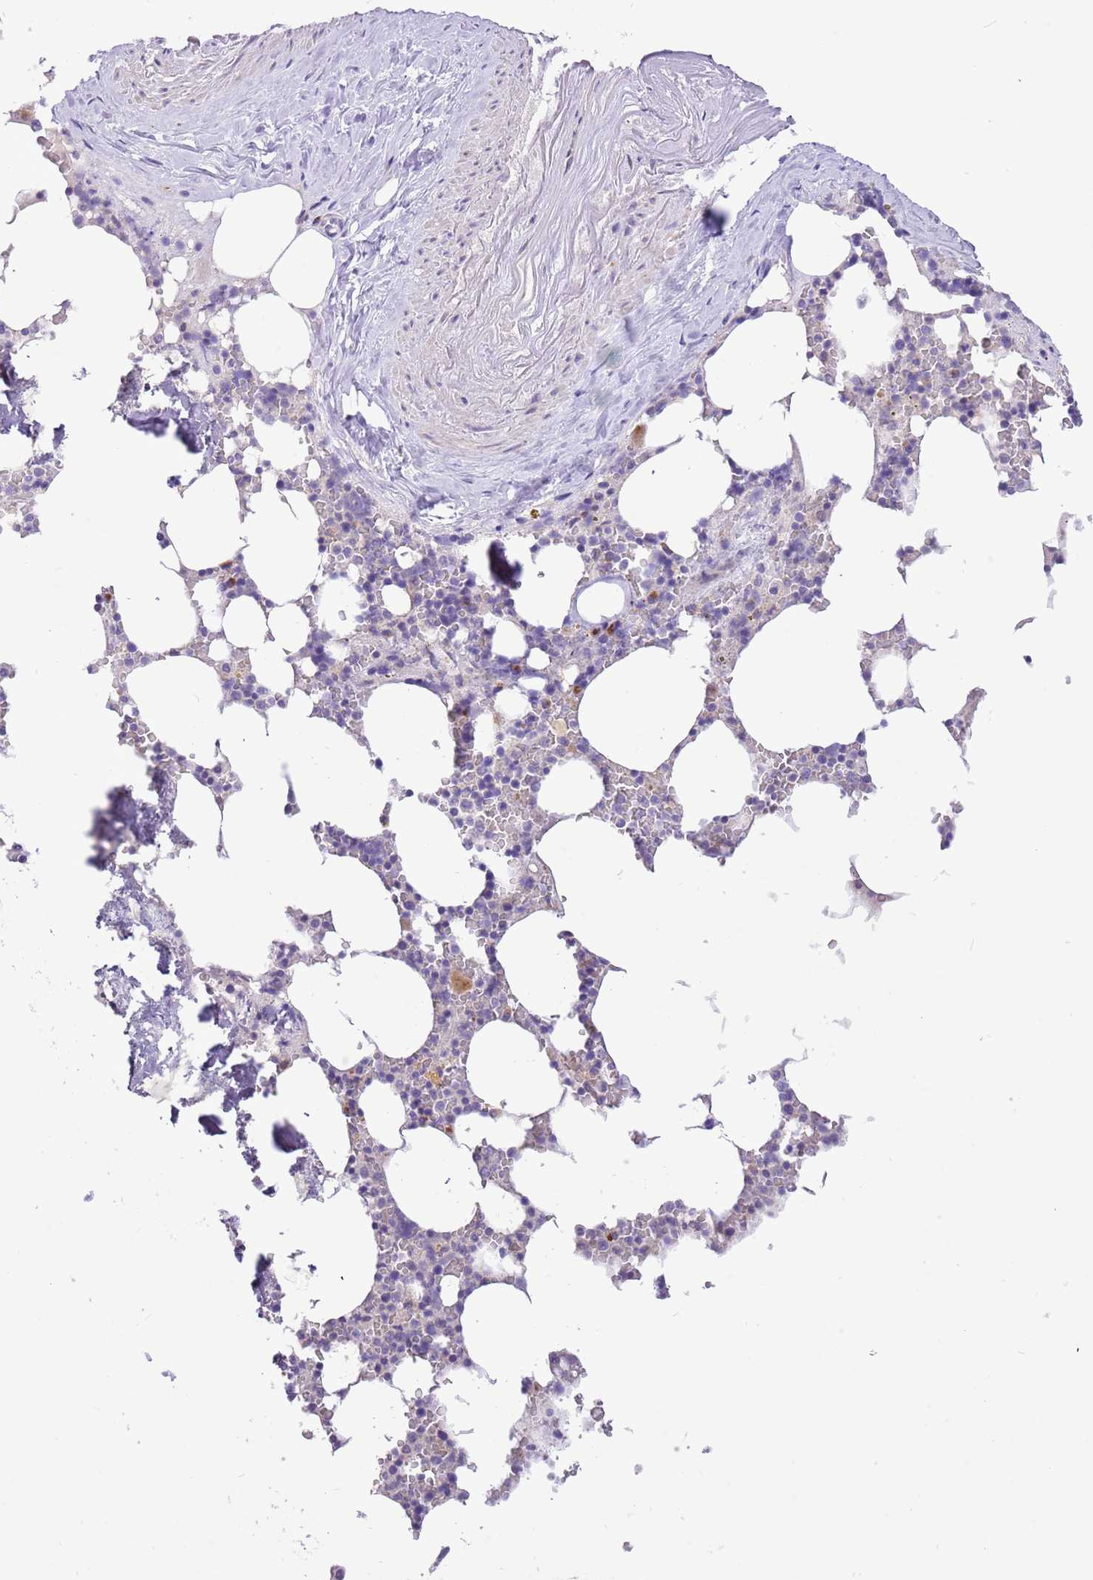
{"staining": {"intensity": "moderate", "quantity": "<25%", "location": "cytoplasmic/membranous"}, "tissue": "bone marrow", "cell_type": "Hematopoietic cells", "image_type": "normal", "snomed": [{"axis": "morphology", "description": "Normal tissue, NOS"}, {"axis": "topography", "description": "Bone marrow"}], "caption": "The micrograph shows immunohistochemical staining of normal bone marrow. There is moderate cytoplasmic/membranous positivity is appreciated in about <25% of hematopoietic cells.", "gene": "COX17", "patient": {"sex": "male", "age": 64}}